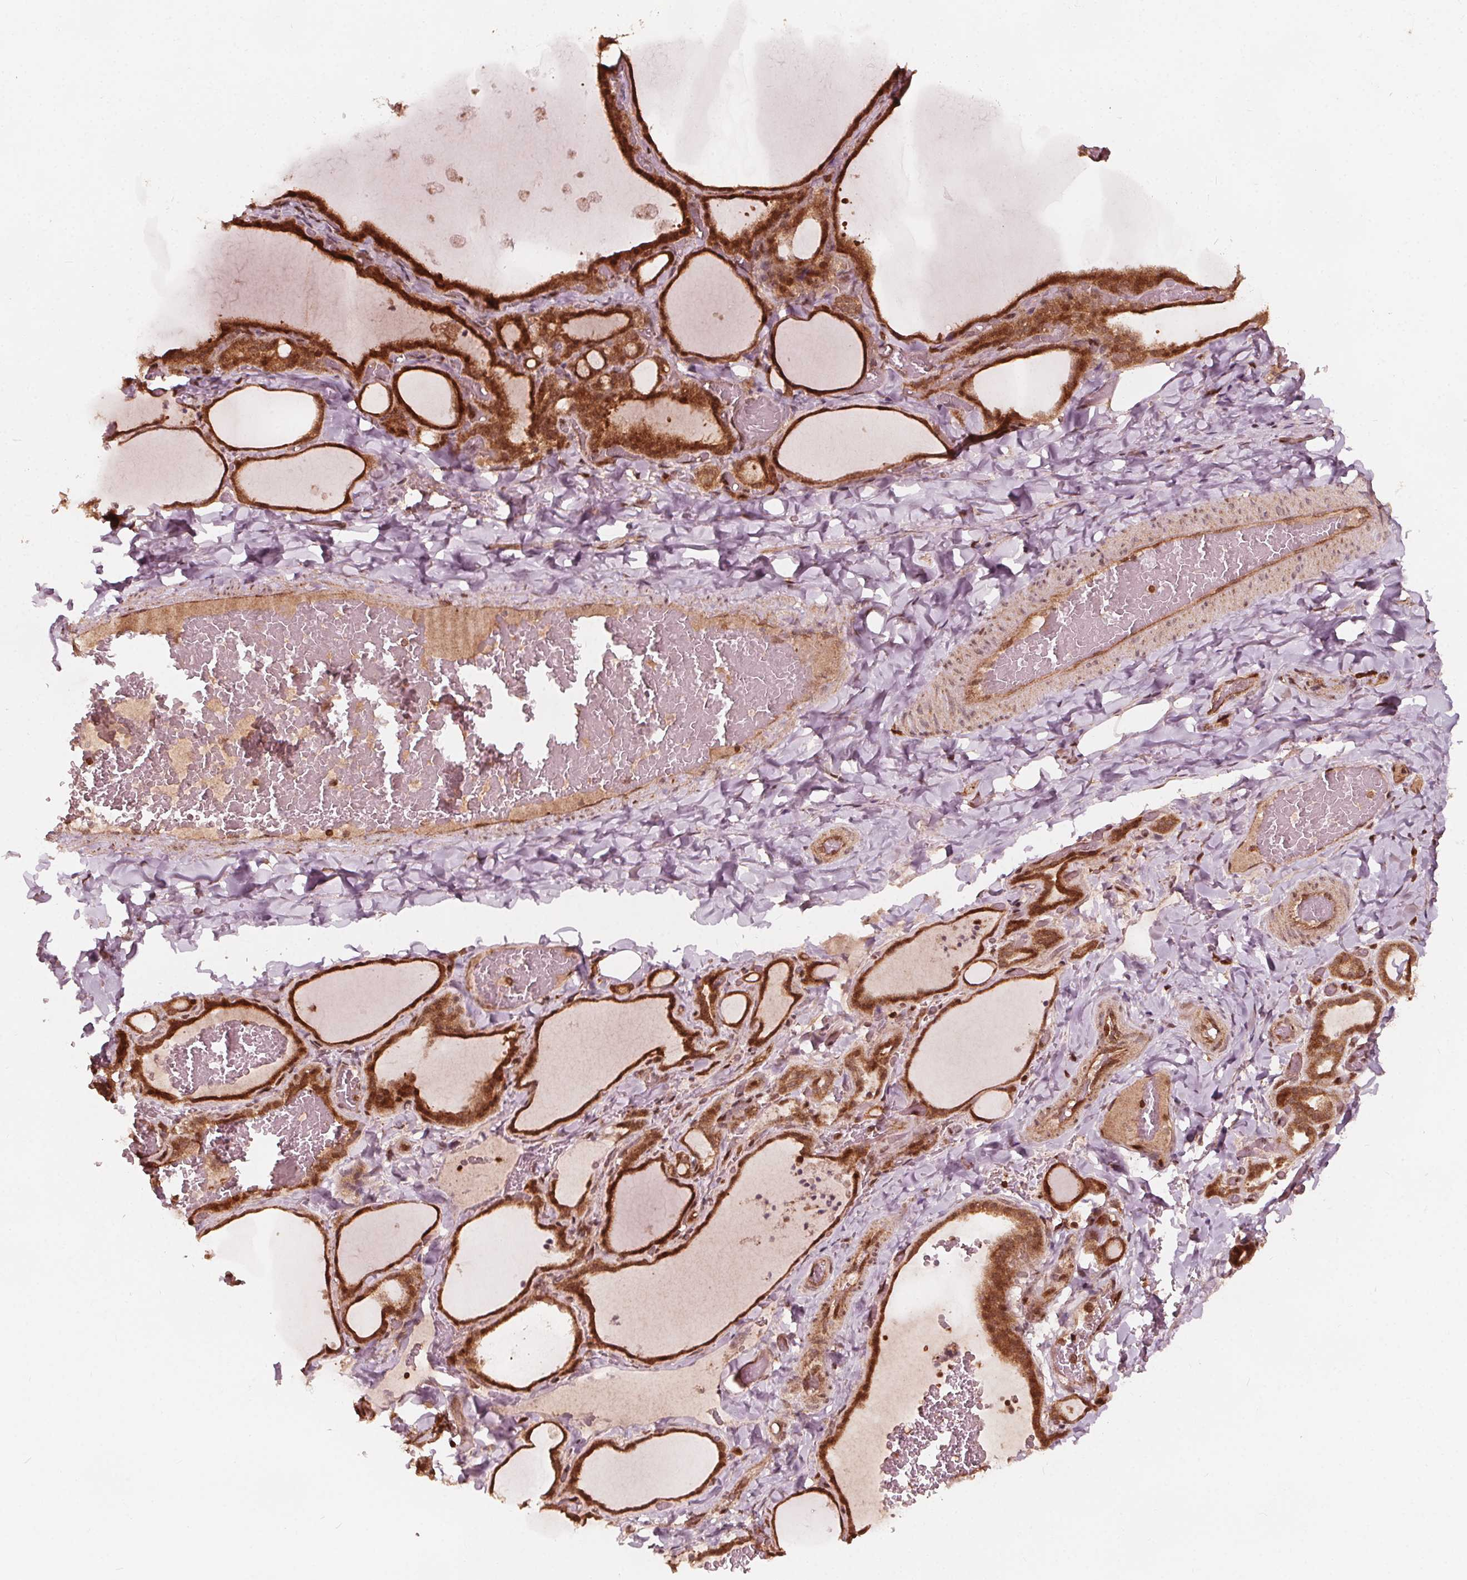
{"staining": {"intensity": "strong", "quantity": ">75%", "location": "cytoplasmic/membranous,nuclear"}, "tissue": "thyroid gland", "cell_type": "Glandular cells", "image_type": "normal", "snomed": [{"axis": "morphology", "description": "Normal tissue, NOS"}, {"axis": "topography", "description": "Thyroid gland"}], "caption": "Immunohistochemical staining of benign thyroid gland demonstrates >75% levels of strong cytoplasmic/membranous,nuclear protein staining in approximately >75% of glandular cells. Ihc stains the protein in brown and the nuclei are stained blue.", "gene": "AIP", "patient": {"sex": "female", "age": 22}}